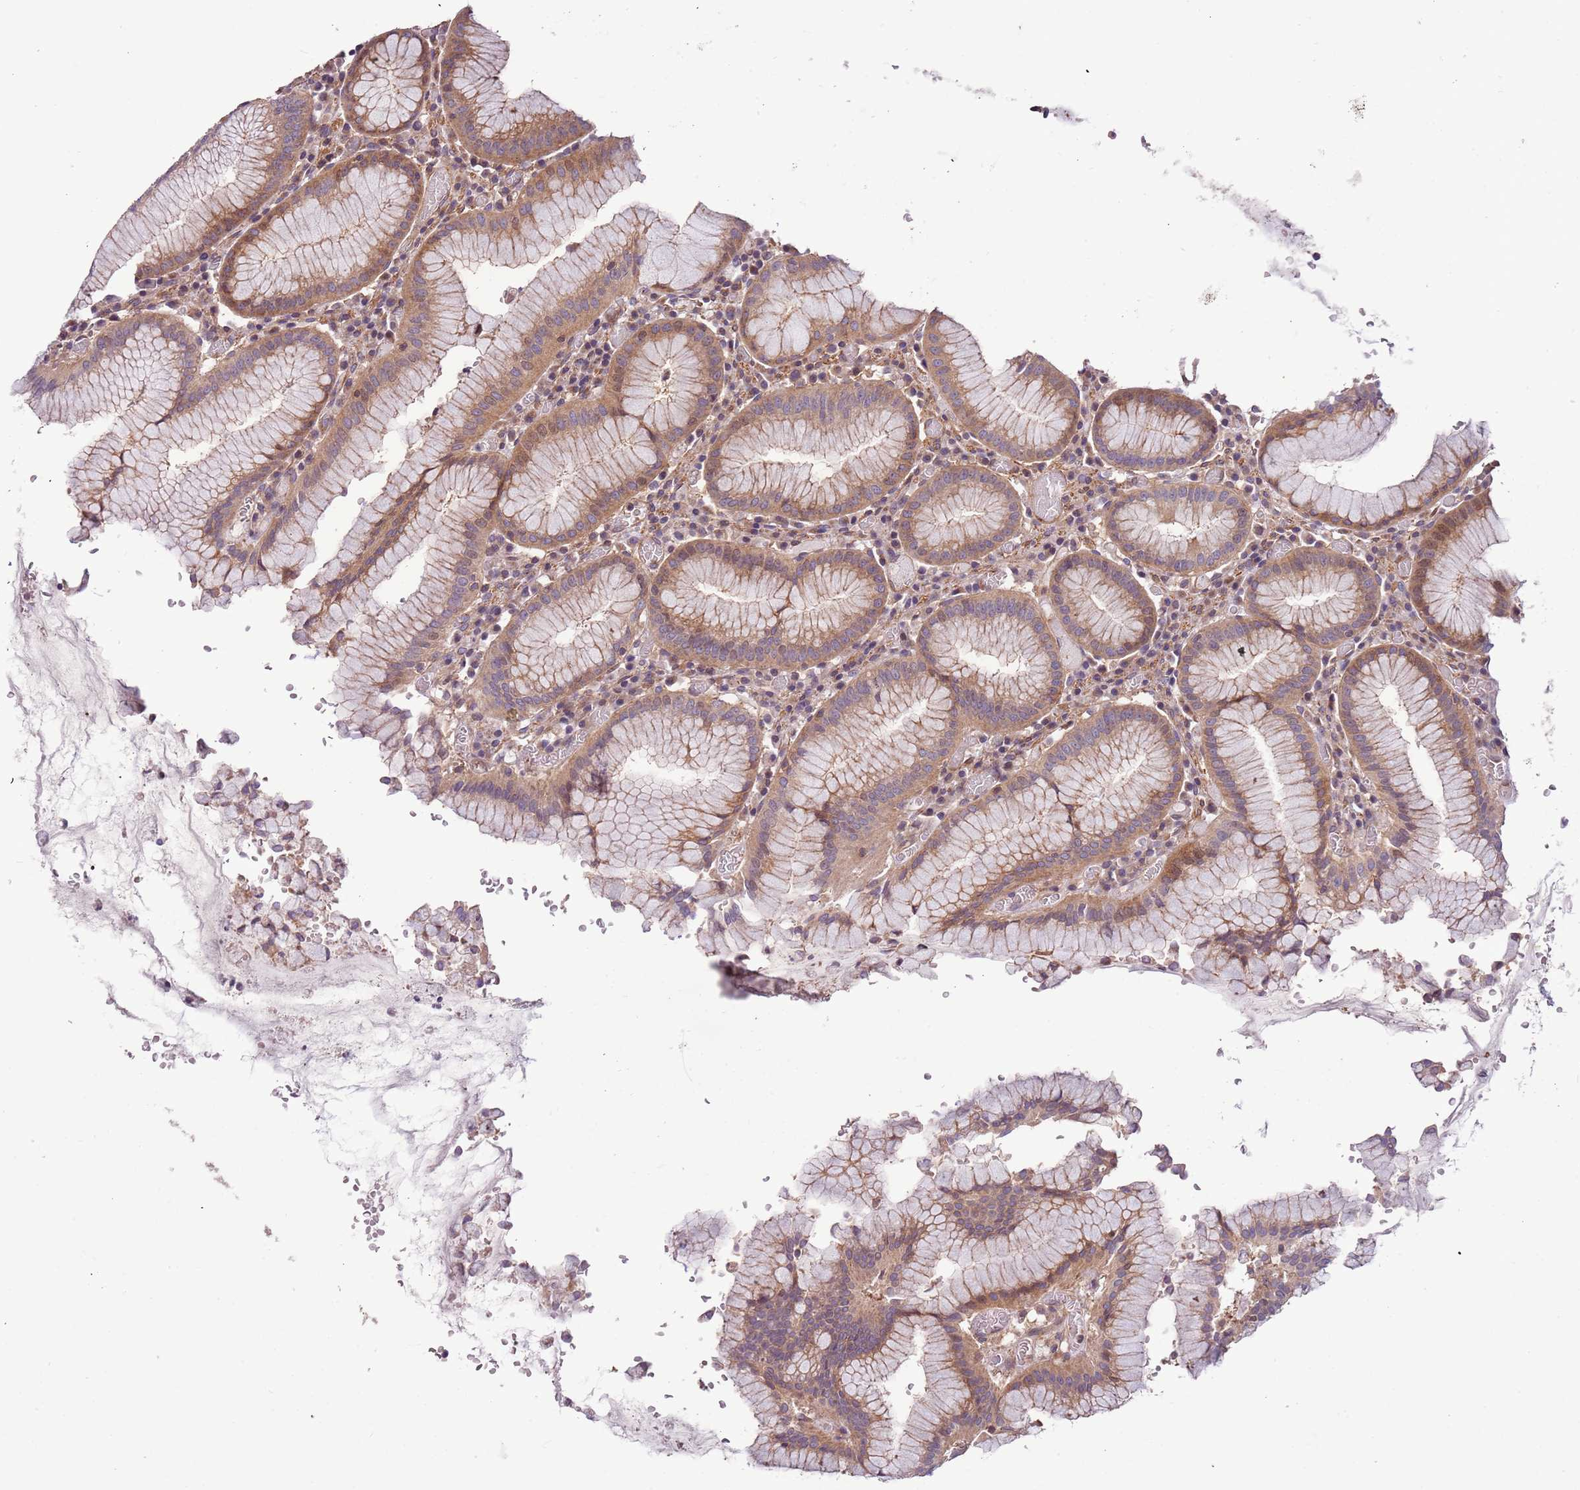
{"staining": {"intensity": "strong", "quantity": "25%-75%", "location": "cytoplasmic/membranous"}, "tissue": "stomach", "cell_type": "Glandular cells", "image_type": "normal", "snomed": [{"axis": "morphology", "description": "Normal tissue, NOS"}, {"axis": "topography", "description": "Stomach"}], "caption": "A histopathology image showing strong cytoplasmic/membranous positivity in approximately 25%-75% of glandular cells in unremarkable stomach, as visualized by brown immunohistochemical staining.", "gene": "LAMB4", "patient": {"sex": "male", "age": 55}}